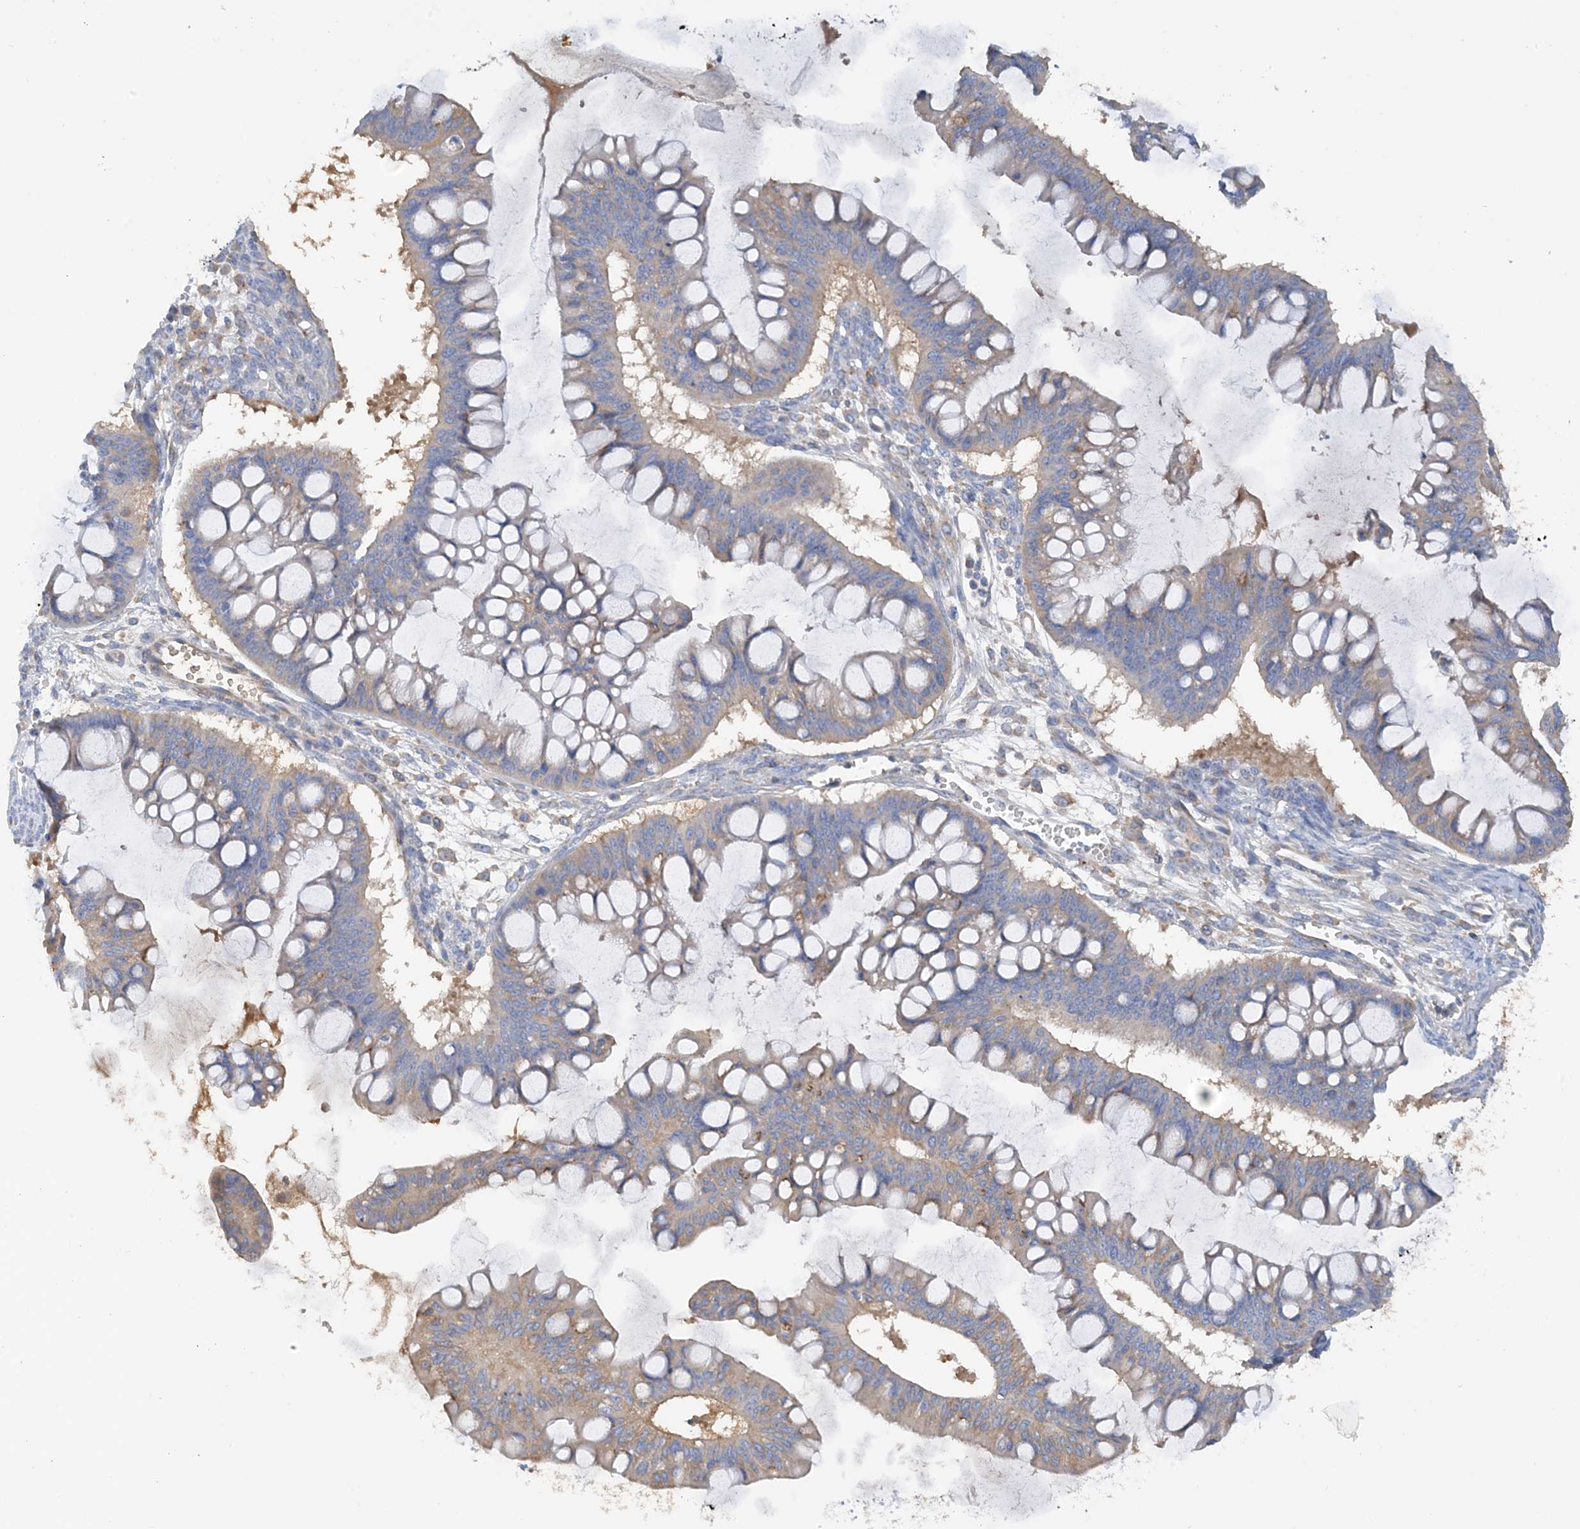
{"staining": {"intensity": "weak", "quantity": ">75%", "location": "cytoplasmic/membranous"}, "tissue": "ovarian cancer", "cell_type": "Tumor cells", "image_type": "cancer", "snomed": [{"axis": "morphology", "description": "Cystadenocarcinoma, mucinous, NOS"}, {"axis": "topography", "description": "Ovary"}], "caption": "Brown immunohistochemical staining in ovarian cancer reveals weak cytoplasmic/membranous expression in about >75% of tumor cells. (Brightfield microscopy of DAB IHC at high magnification).", "gene": "SLC5A11", "patient": {"sex": "female", "age": 73}}